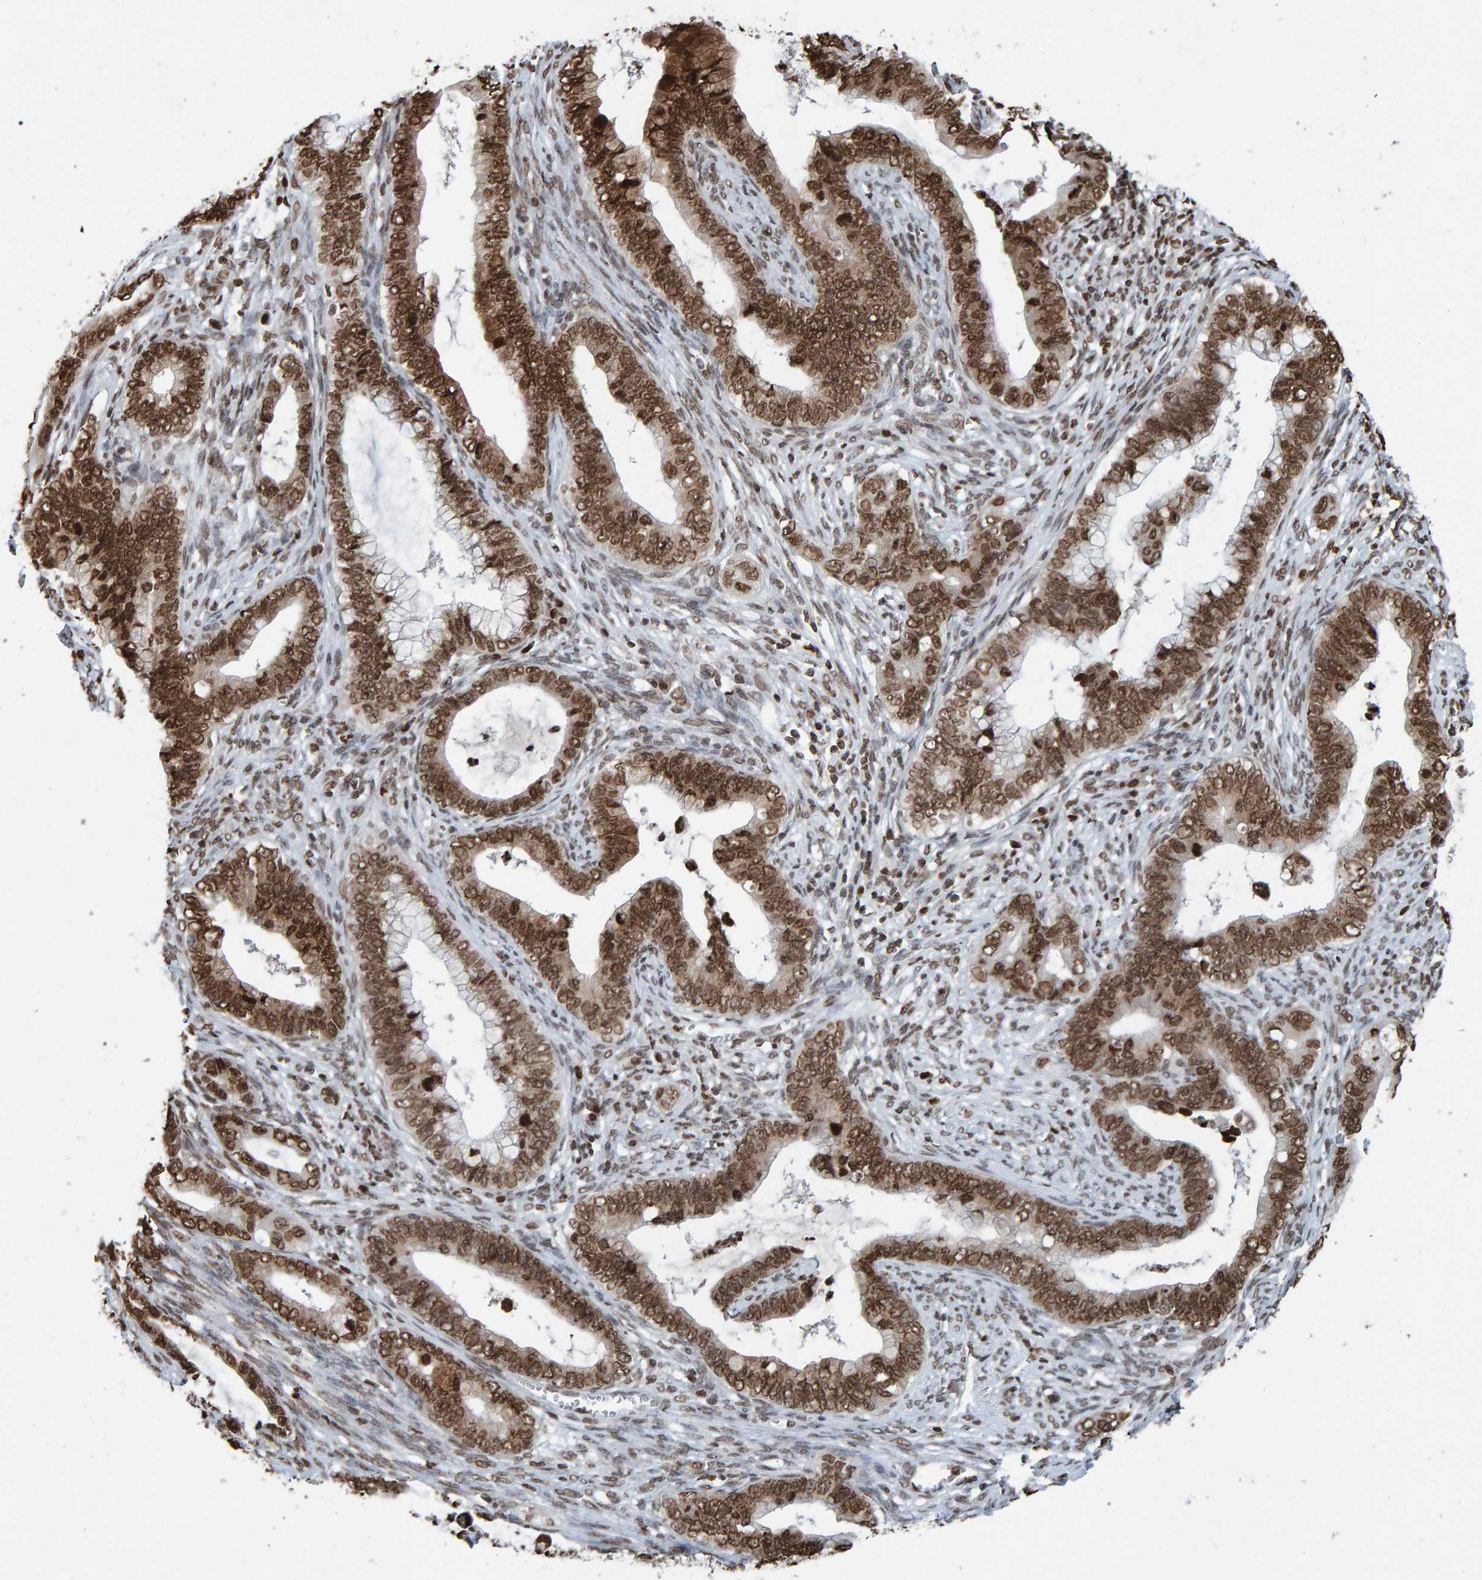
{"staining": {"intensity": "strong", "quantity": ">75%", "location": "nuclear"}, "tissue": "cervical cancer", "cell_type": "Tumor cells", "image_type": "cancer", "snomed": [{"axis": "morphology", "description": "Adenocarcinoma, NOS"}, {"axis": "topography", "description": "Cervix"}], "caption": "The immunohistochemical stain highlights strong nuclear positivity in tumor cells of cervical adenocarcinoma tissue. Nuclei are stained in blue.", "gene": "H2AZ1", "patient": {"sex": "female", "age": 44}}